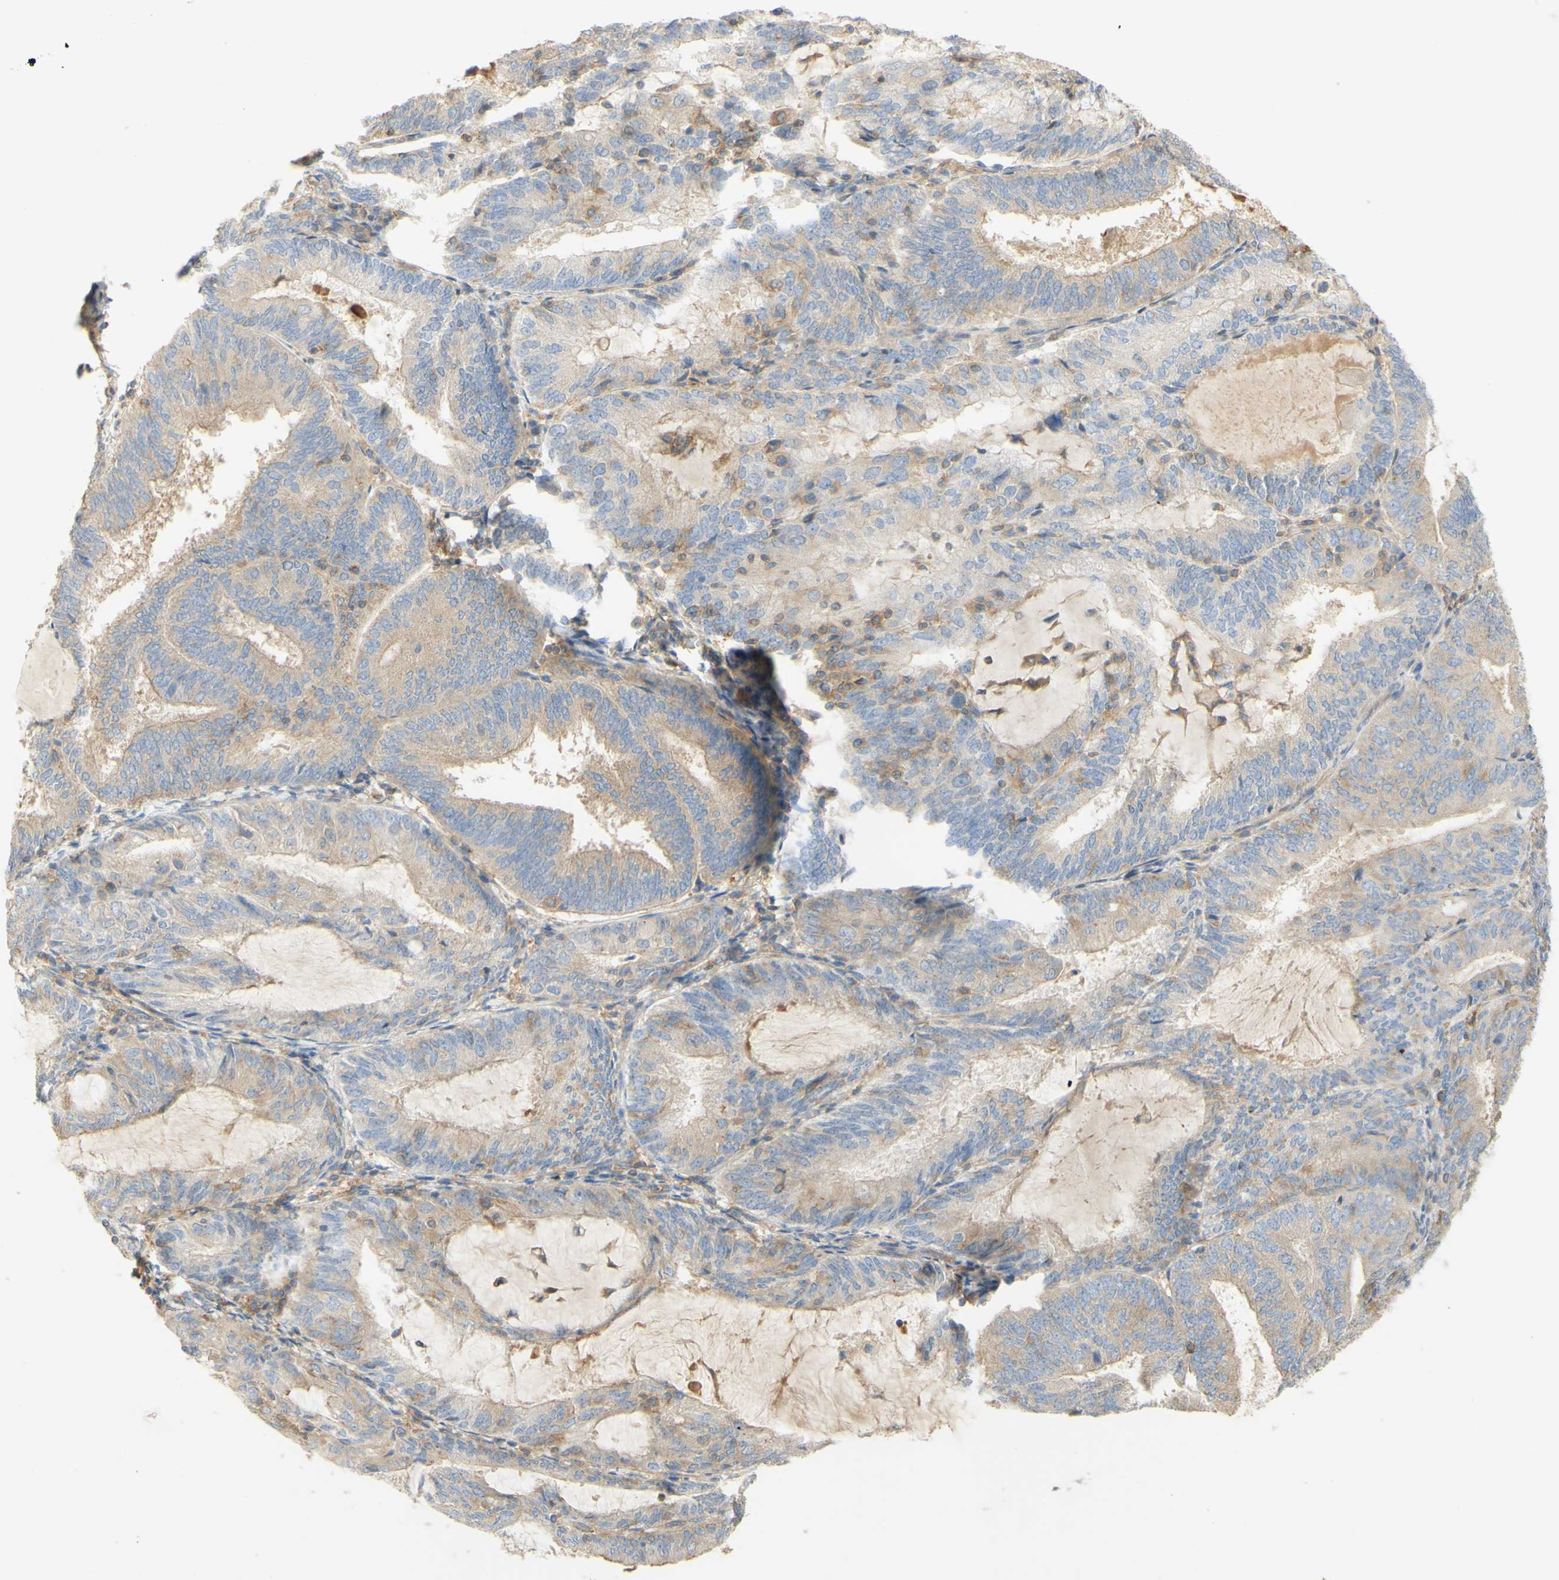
{"staining": {"intensity": "moderate", "quantity": "25%-75%", "location": "cytoplasmic/membranous"}, "tissue": "endometrial cancer", "cell_type": "Tumor cells", "image_type": "cancer", "snomed": [{"axis": "morphology", "description": "Adenocarcinoma, NOS"}, {"axis": "topography", "description": "Endometrium"}], "caption": "This is an image of immunohistochemistry (IHC) staining of endometrial cancer (adenocarcinoma), which shows moderate expression in the cytoplasmic/membranous of tumor cells.", "gene": "IKBKG", "patient": {"sex": "female", "age": 81}}